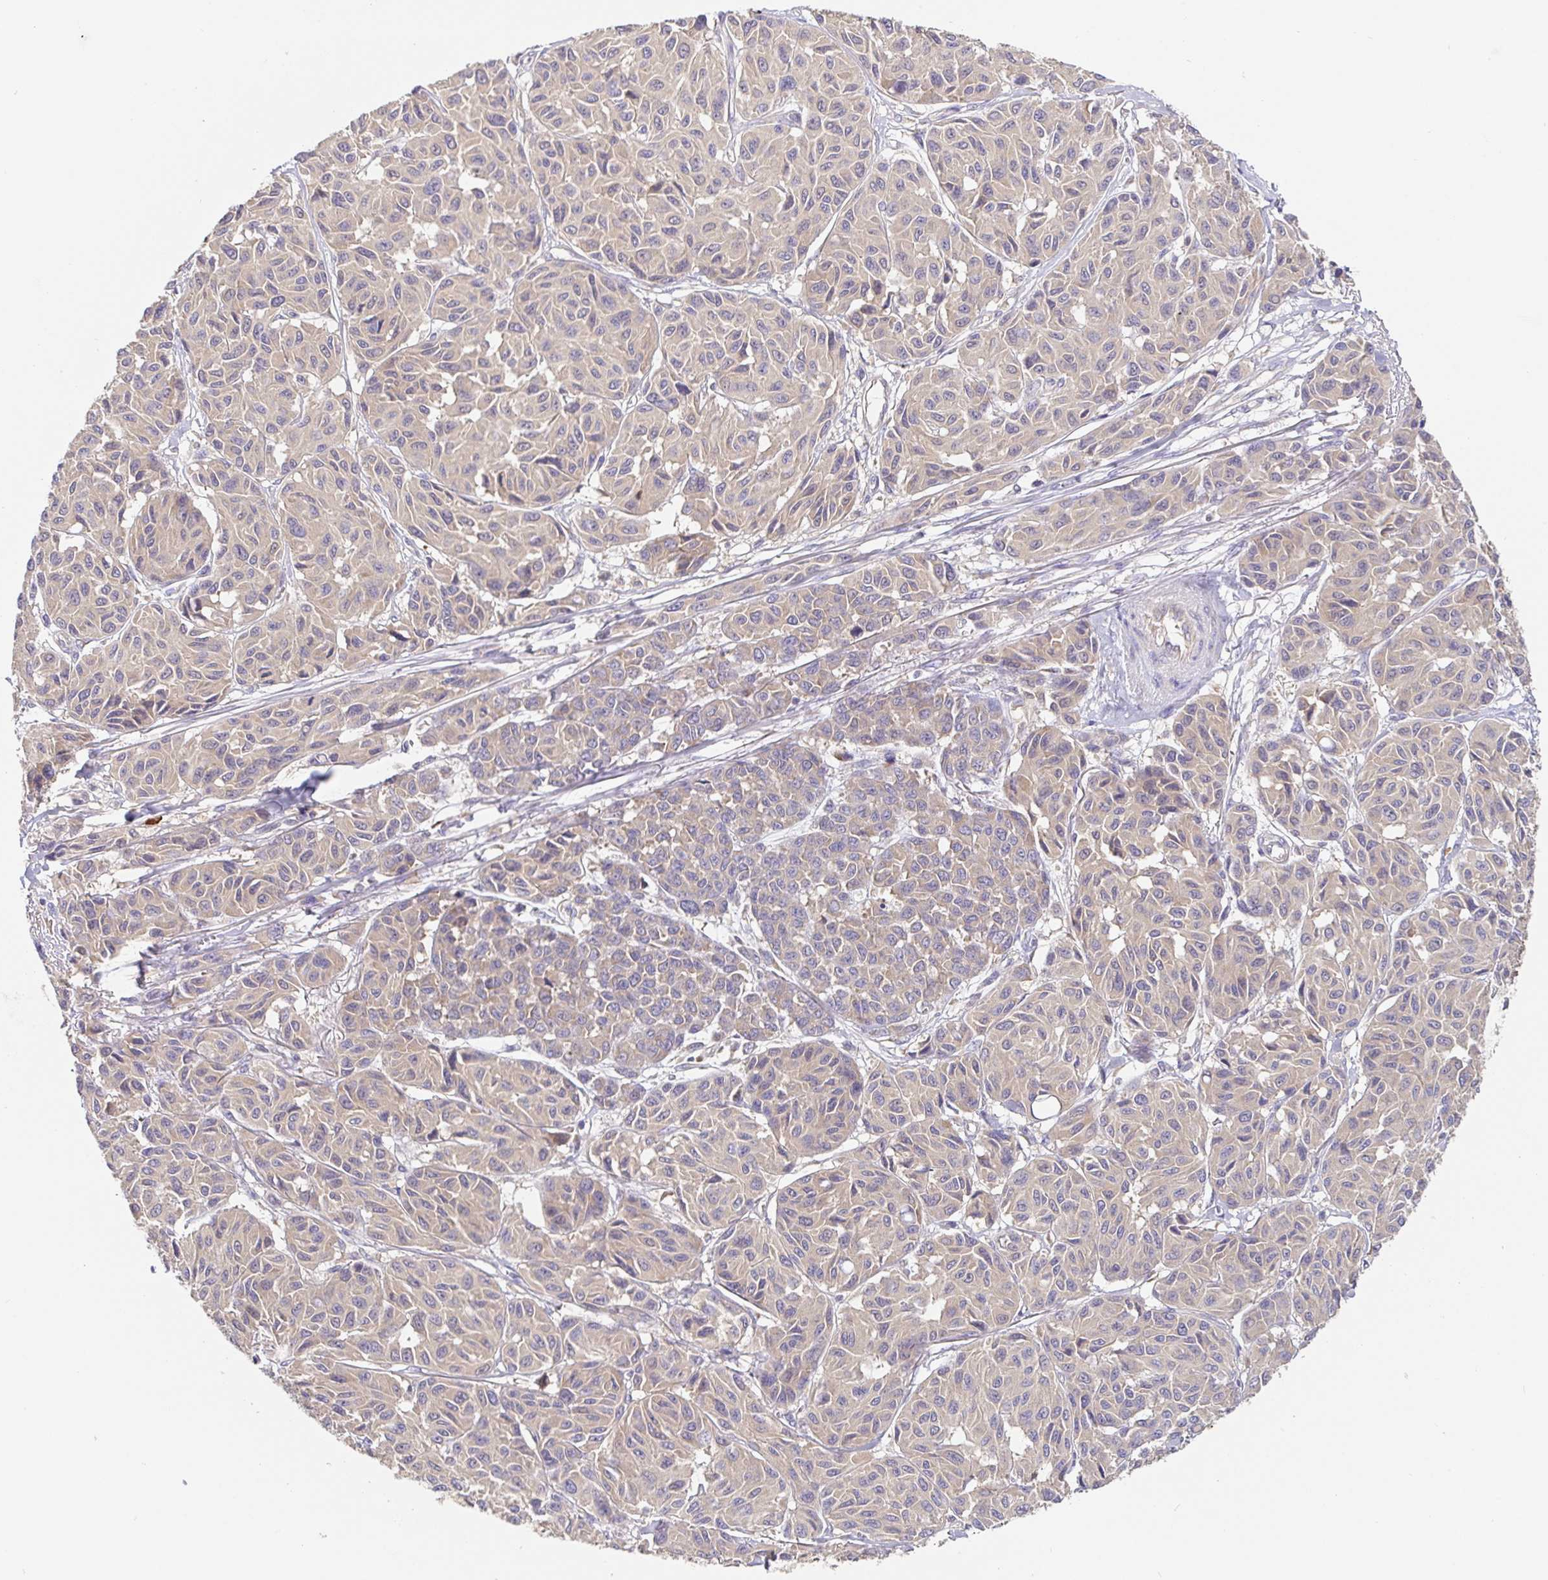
{"staining": {"intensity": "negative", "quantity": "none", "location": "none"}, "tissue": "melanoma", "cell_type": "Tumor cells", "image_type": "cancer", "snomed": [{"axis": "morphology", "description": "Malignant melanoma, NOS"}, {"axis": "topography", "description": "Skin"}], "caption": "DAB immunohistochemical staining of melanoma exhibits no significant expression in tumor cells. The staining was performed using DAB to visualize the protein expression in brown, while the nuclei were stained in blue with hematoxylin (Magnification: 20x).", "gene": "HAGH", "patient": {"sex": "female", "age": 66}}